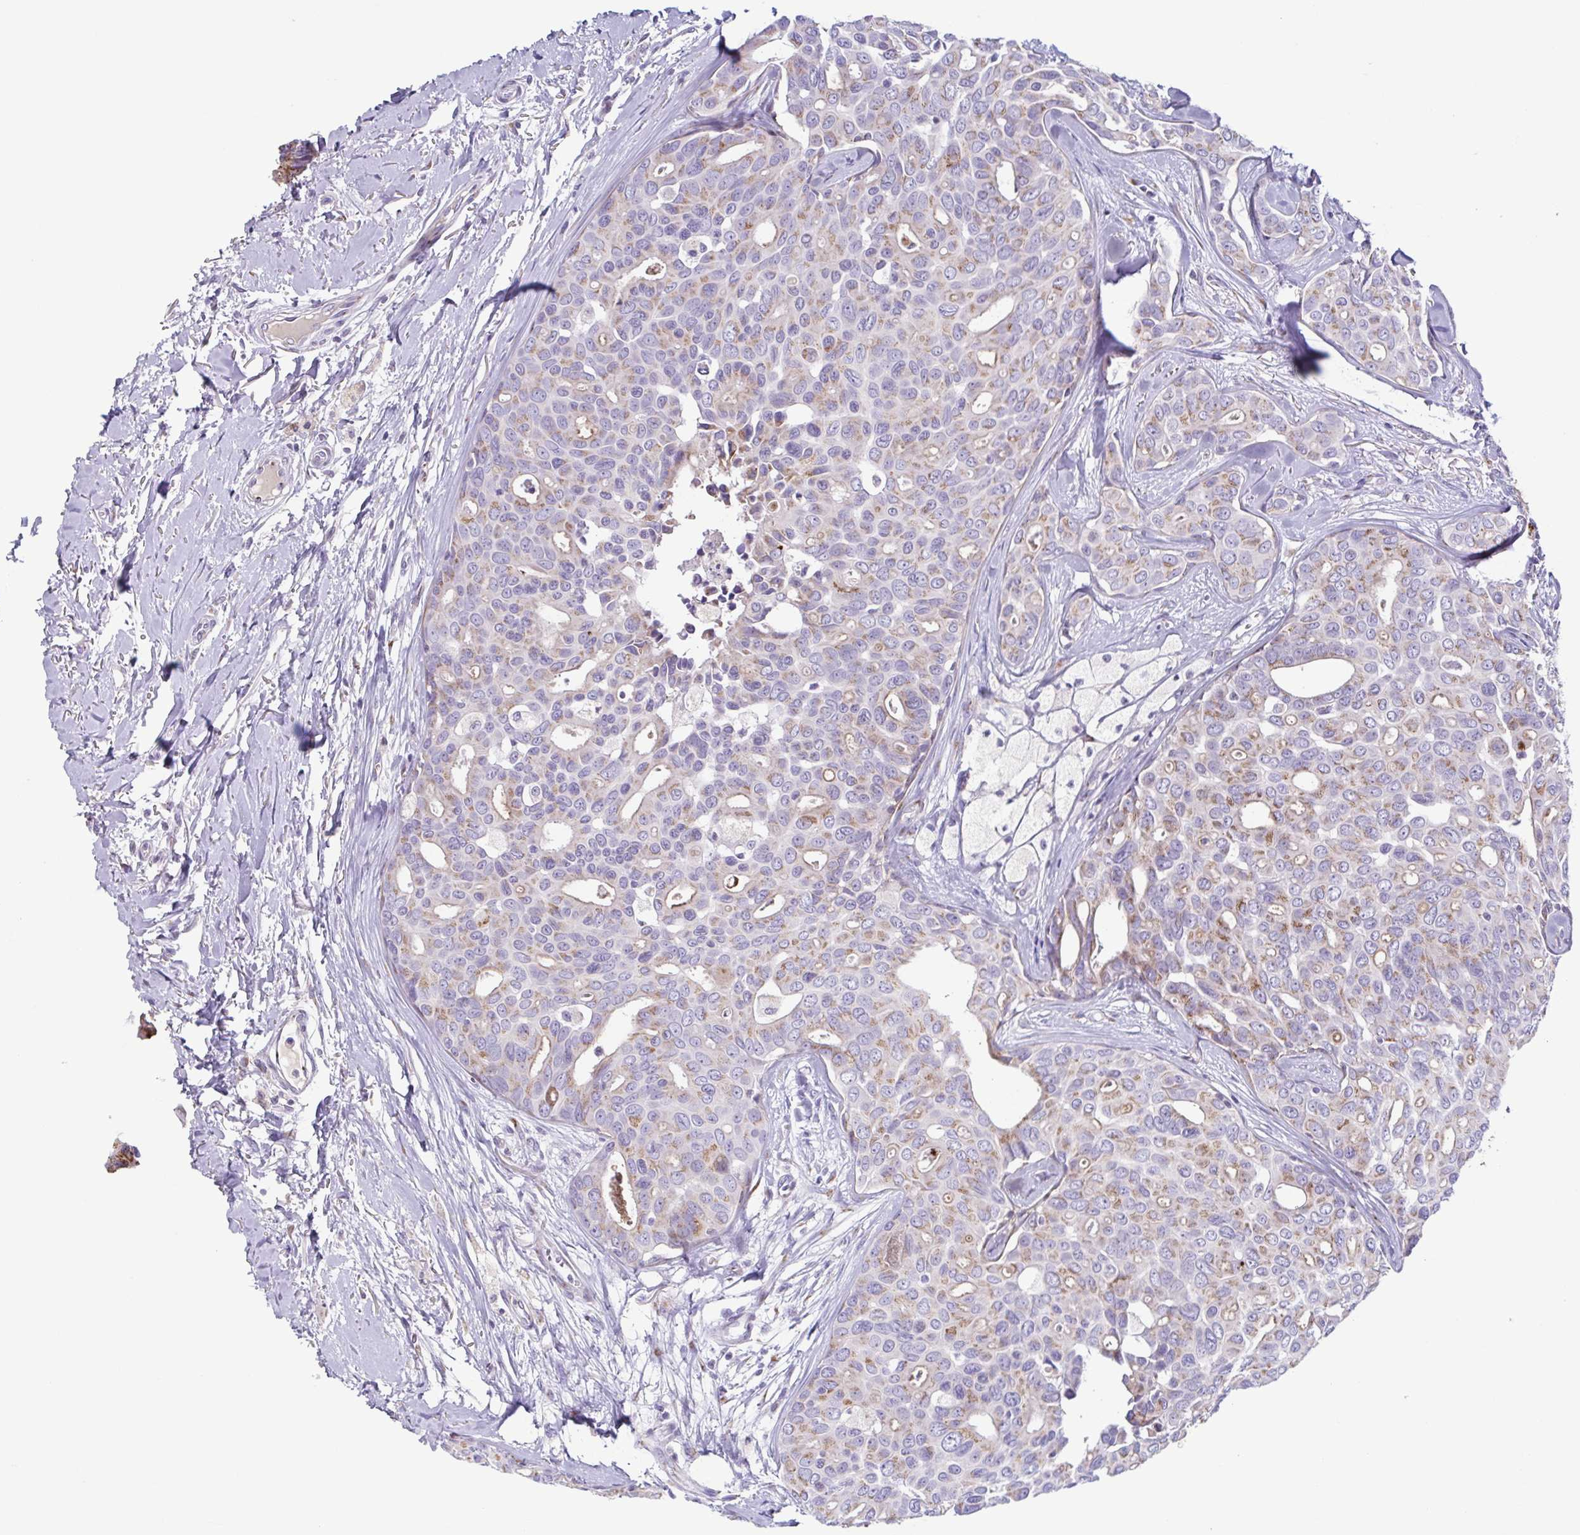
{"staining": {"intensity": "weak", "quantity": "25%-75%", "location": "cytoplasmic/membranous"}, "tissue": "breast cancer", "cell_type": "Tumor cells", "image_type": "cancer", "snomed": [{"axis": "morphology", "description": "Duct carcinoma"}, {"axis": "topography", "description": "Breast"}], "caption": "There is low levels of weak cytoplasmic/membranous staining in tumor cells of breast infiltrating ductal carcinoma, as demonstrated by immunohistochemical staining (brown color).", "gene": "COL17A1", "patient": {"sex": "female", "age": 54}}